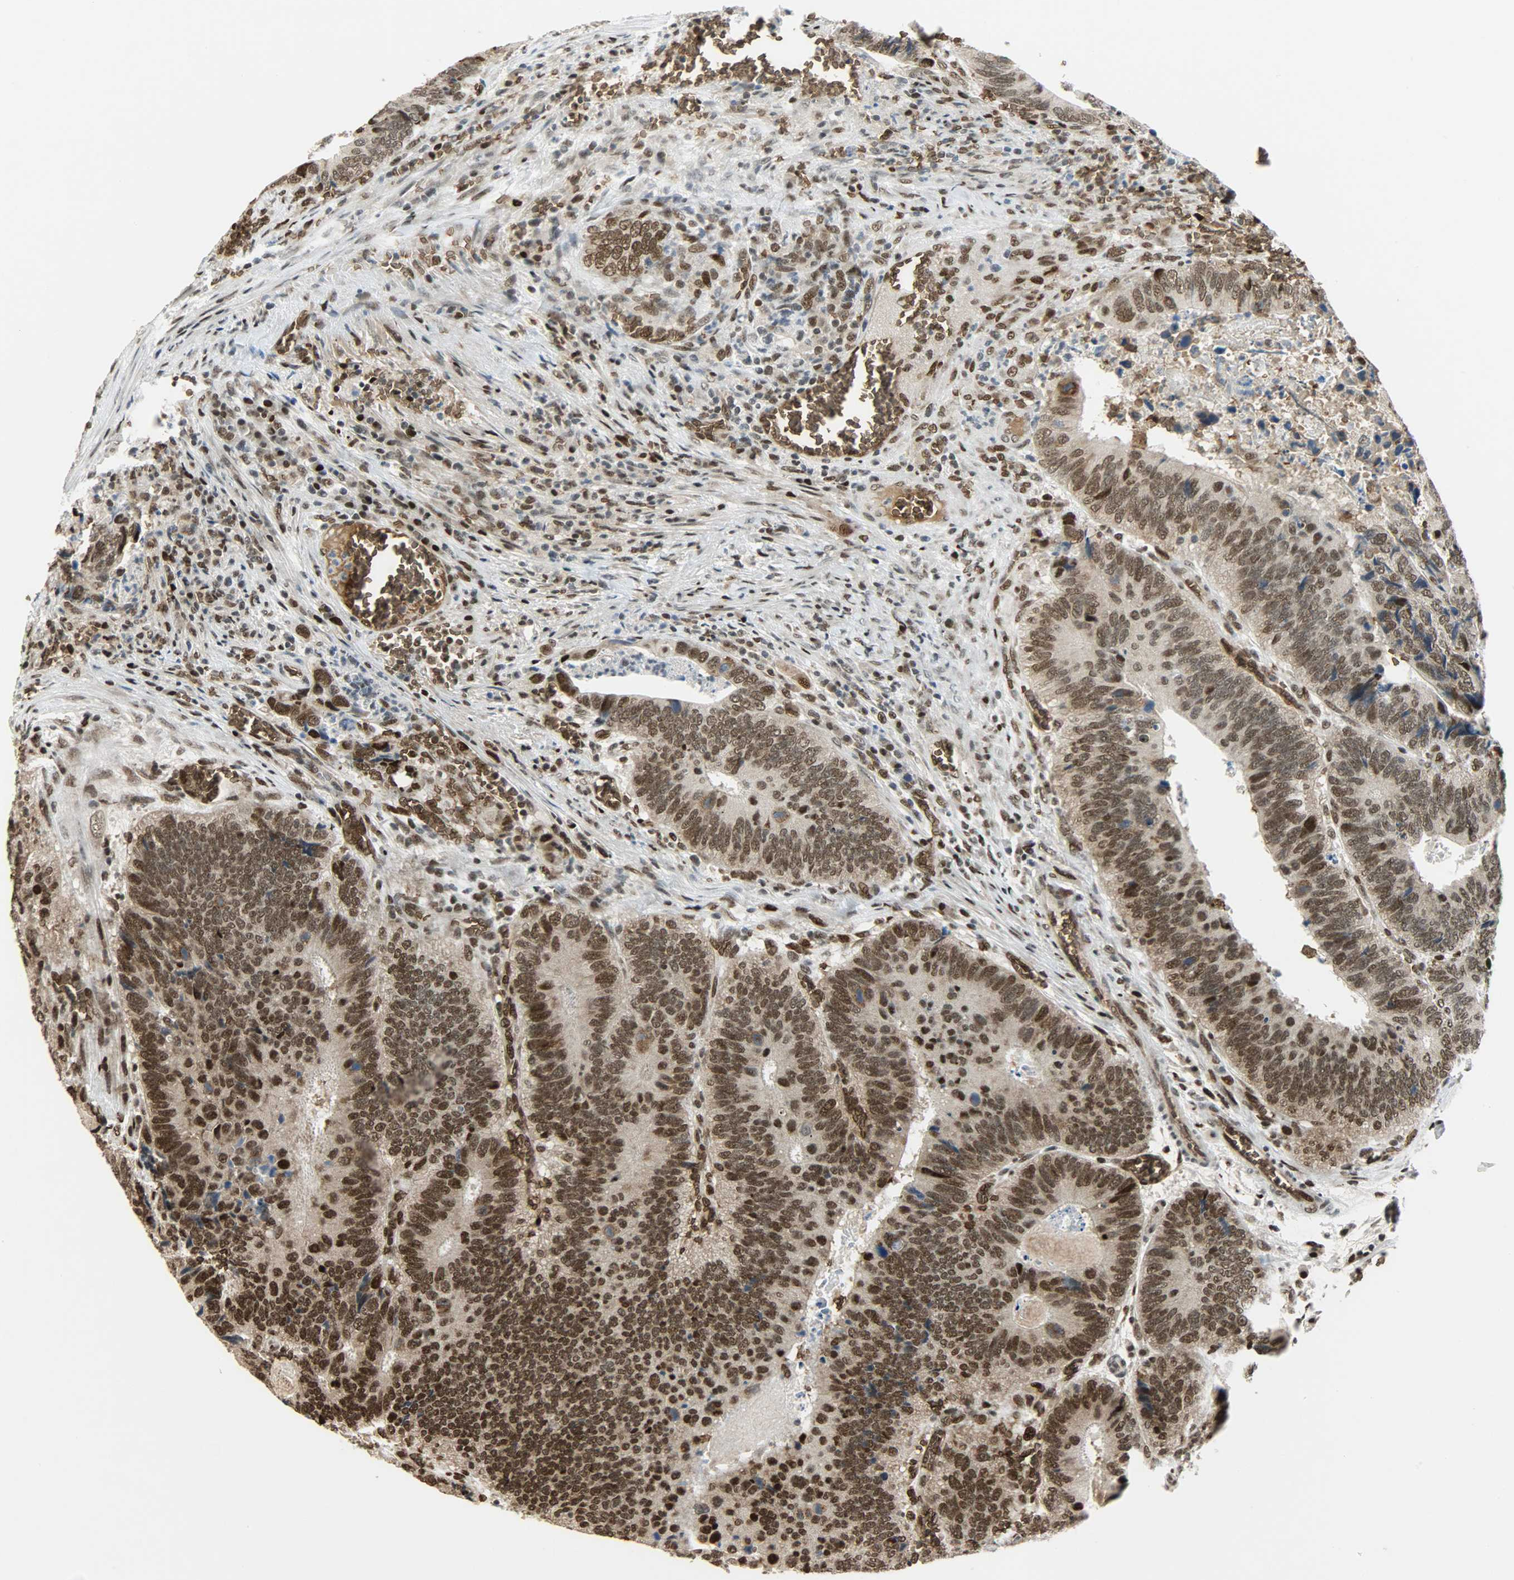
{"staining": {"intensity": "strong", "quantity": ">75%", "location": "cytoplasmic/membranous,nuclear"}, "tissue": "colorectal cancer", "cell_type": "Tumor cells", "image_type": "cancer", "snomed": [{"axis": "morphology", "description": "Adenocarcinoma, NOS"}, {"axis": "topography", "description": "Colon"}], "caption": "Protein staining by immunohistochemistry displays strong cytoplasmic/membranous and nuclear positivity in approximately >75% of tumor cells in colorectal cancer. Ihc stains the protein in brown and the nuclei are stained blue.", "gene": "SNAI1", "patient": {"sex": "male", "age": 72}}